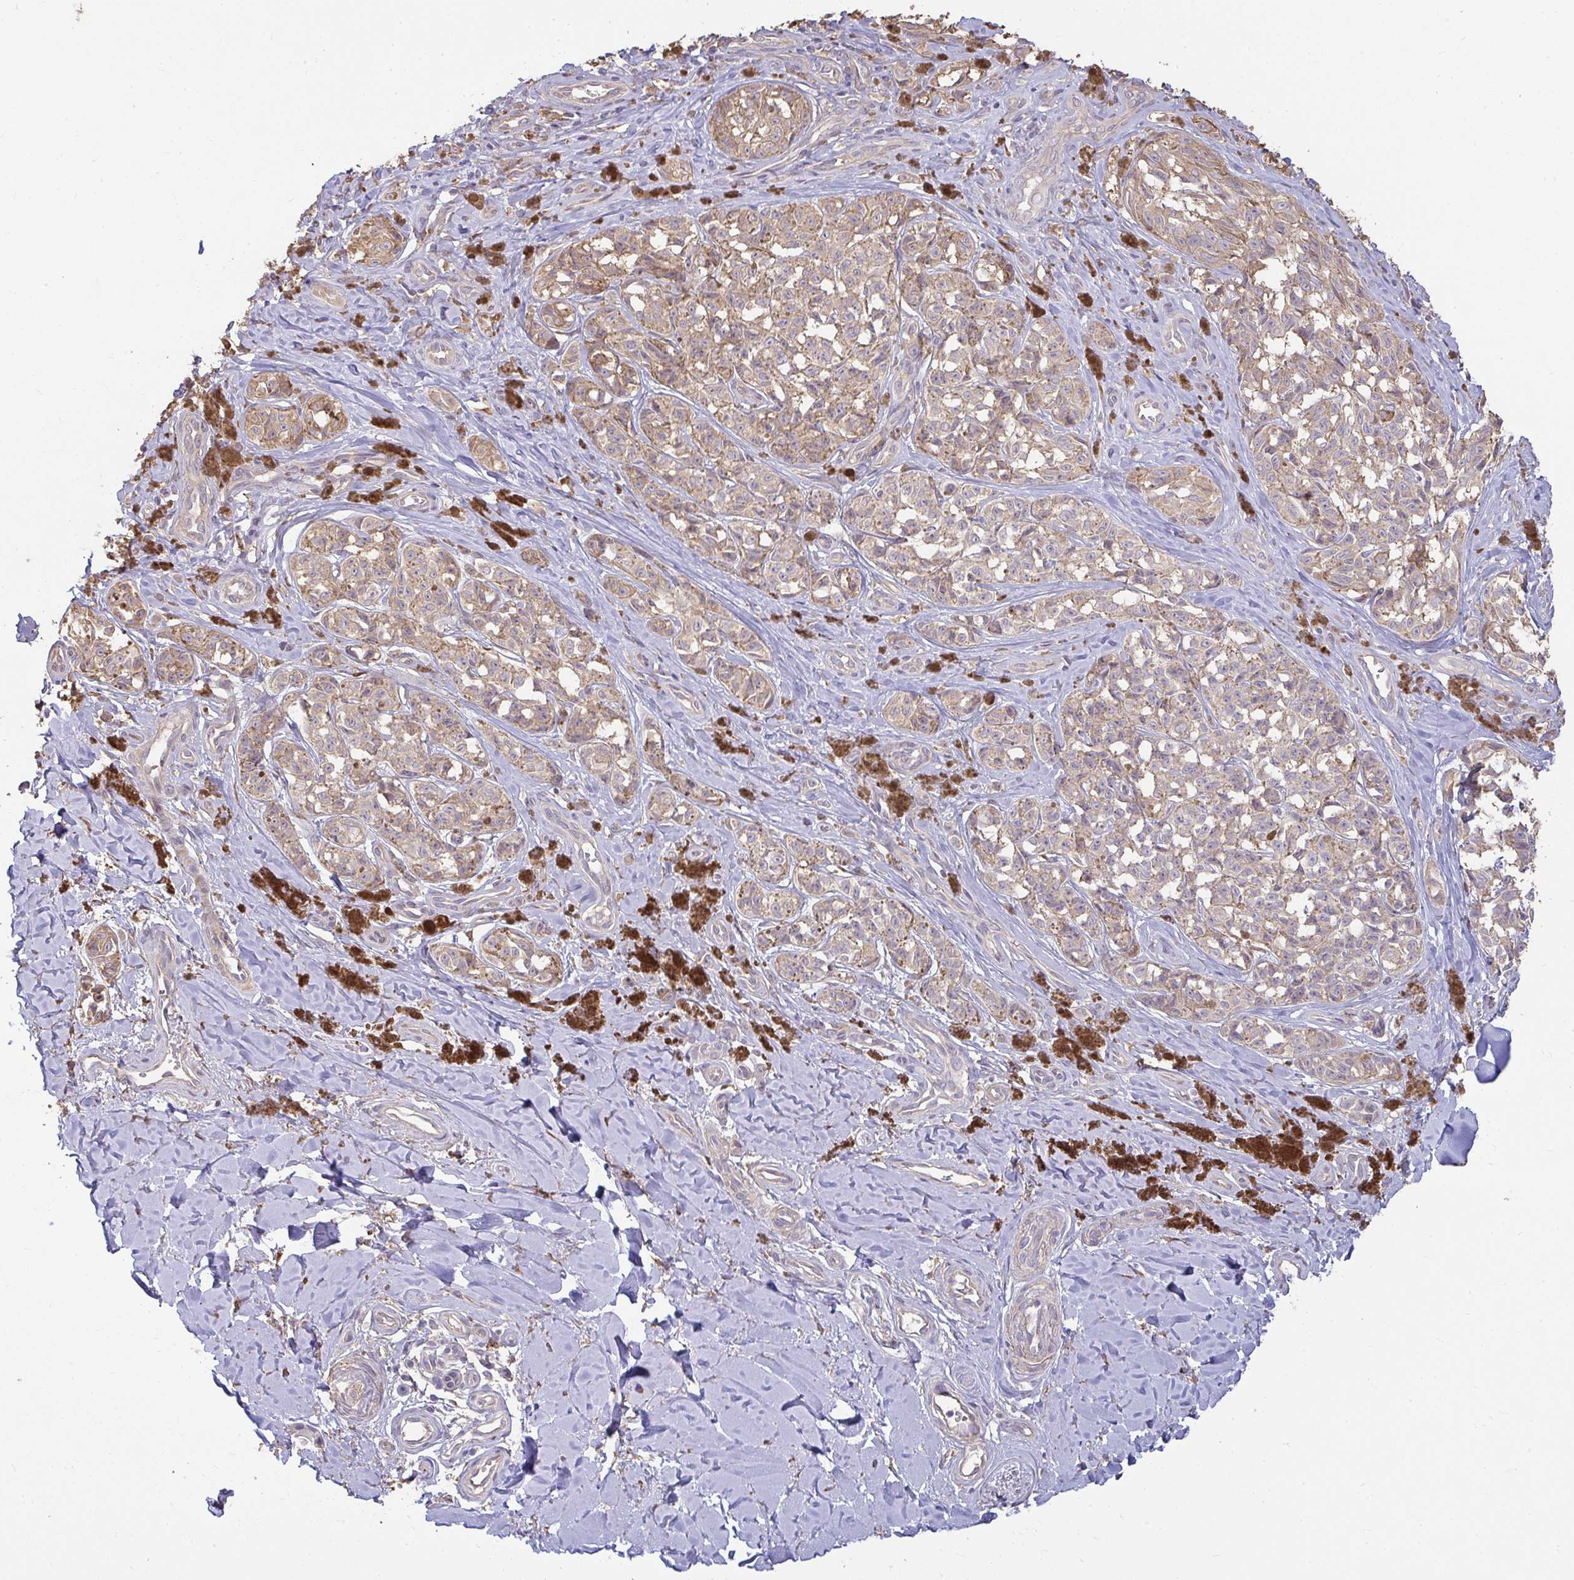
{"staining": {"intensity": "weak", "quantity": ">75%", "location": "cytoplasmic/membranous"}, "tissue": "melanoma", "cell_type": "Tumor cells", "image_type": "cancer", "snomed": [{"axis": "morphology", "description": "Malignant melanoma, NOS"}, {"axis": "topography", "description": "Skin"}], "caption": "Weak cytoplasmic/membranous staining is seen in approximately >75% of tumor cells in melanoma.", "gene": "BRINP3", "patient": {"sex": "female", "age": 65}}